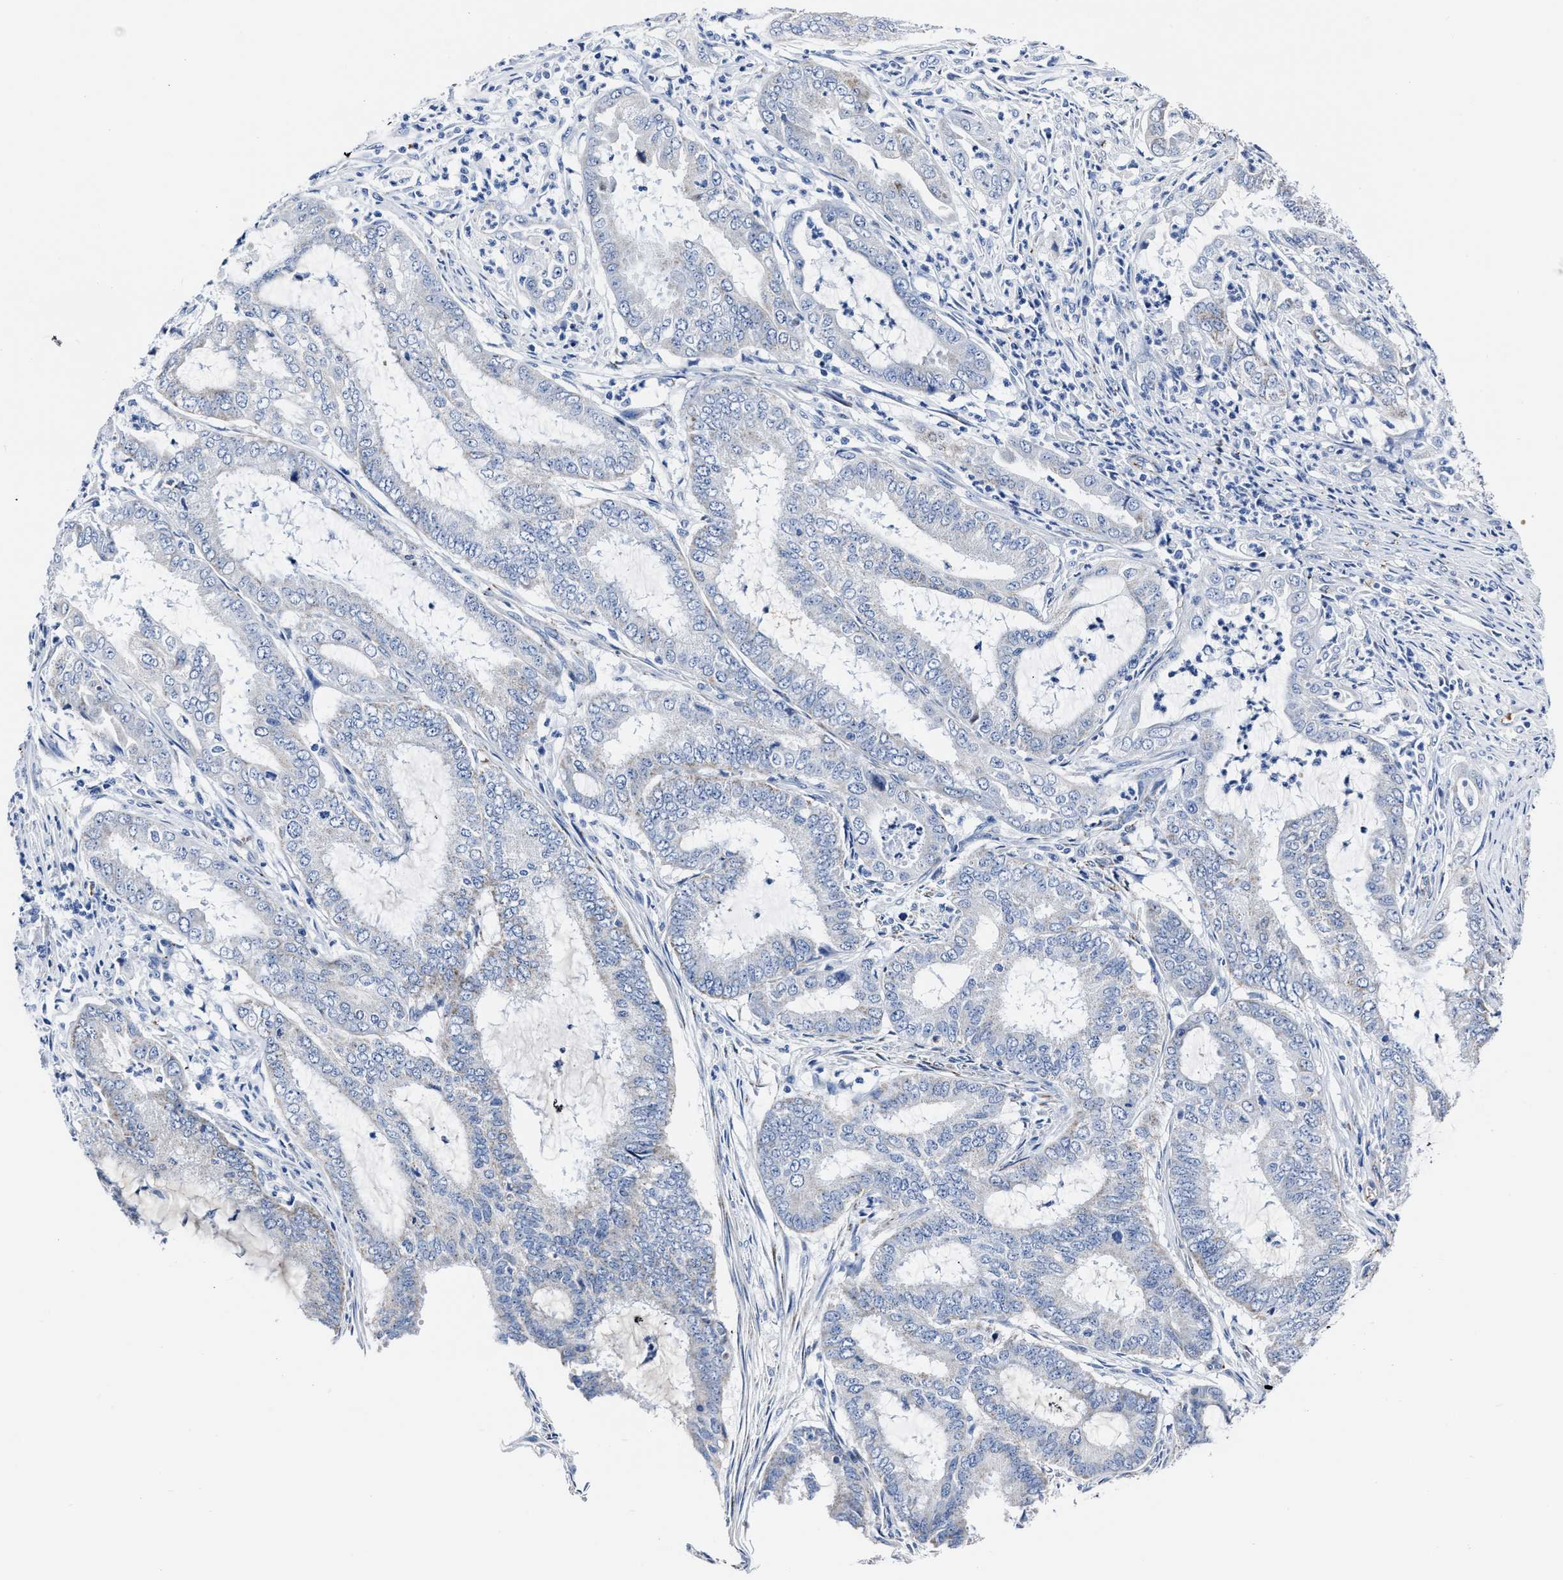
{"staining": {"intensity": "negative", "quantity": "none", "location": "none"}, "tissue": "endometrial cancer", "cell_type": "Tumor cells", "image_type": "cancer", "snomed": [{"axis": "morphology", "description": "Adenocarcinoma, NOS"}, {"axis": "topography", "description": "Endometrium"}], "caption": "Human endometrial cancer stained for a protein using immunohistochemistry (IHC) displays no positivity in tumor cells.", "gene": "KCNMB3", "patient": {"sex": "female", "age": 51}}